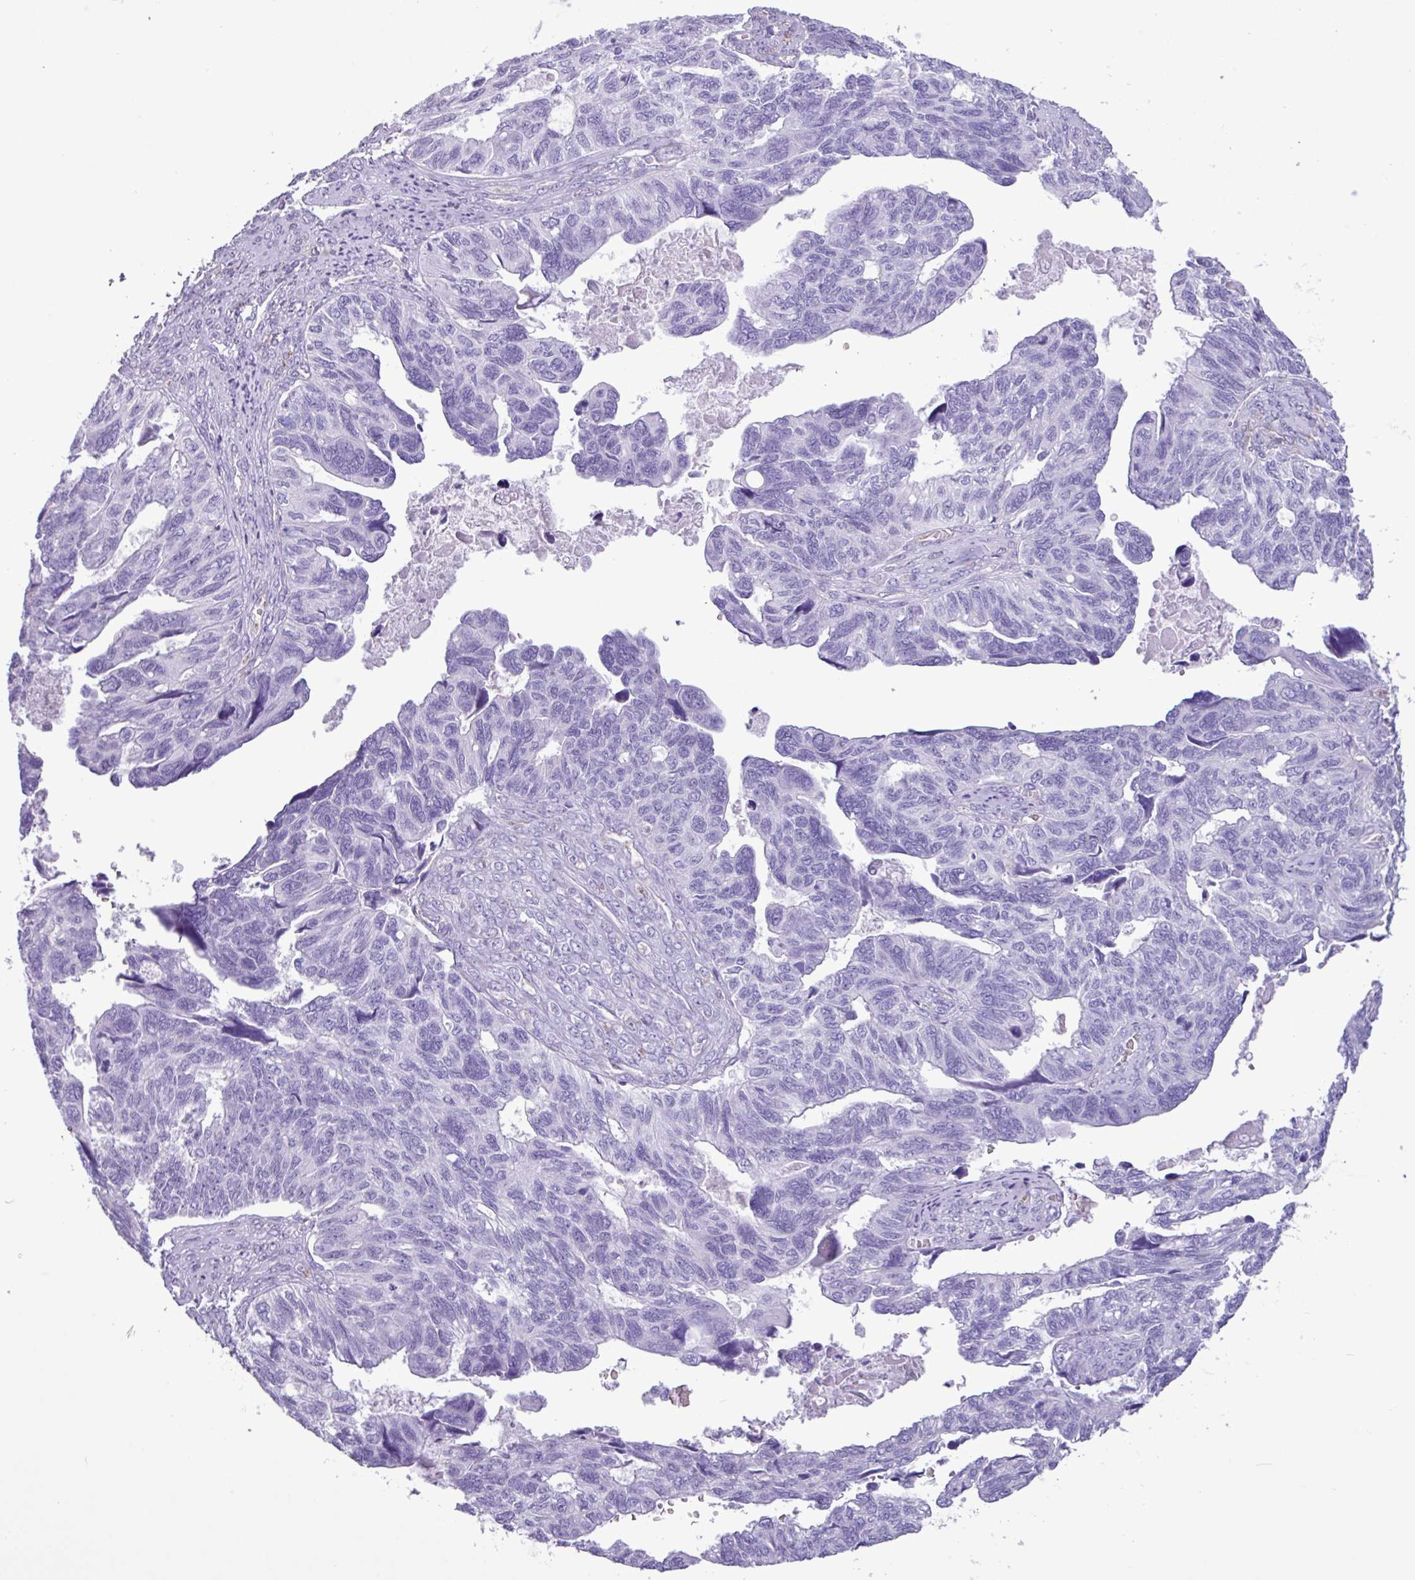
{"staining": {"intensity": "negative", "quantity": "none", "location": "none"}, "tissue": "ovarian cancer", "cell_type": "Tumor cells", "image_type": "cancer", "snomed": [{"axis": "morphology", "description": "Cystadenocarcinoma, serous, NOS"}, {"axis": "topography", "description": "Ovary"}], "caption": "An IHC histopathology image of ovarian cancer is shown. There is no staining in tumor cells of ovarian cancer. (DAB (3,3'-diaminobenzidine) IHC visualized using brightfield microscopy, high magnification).", "gene": "CKMT2", "patient": {"sex": "female", "age": 79}}